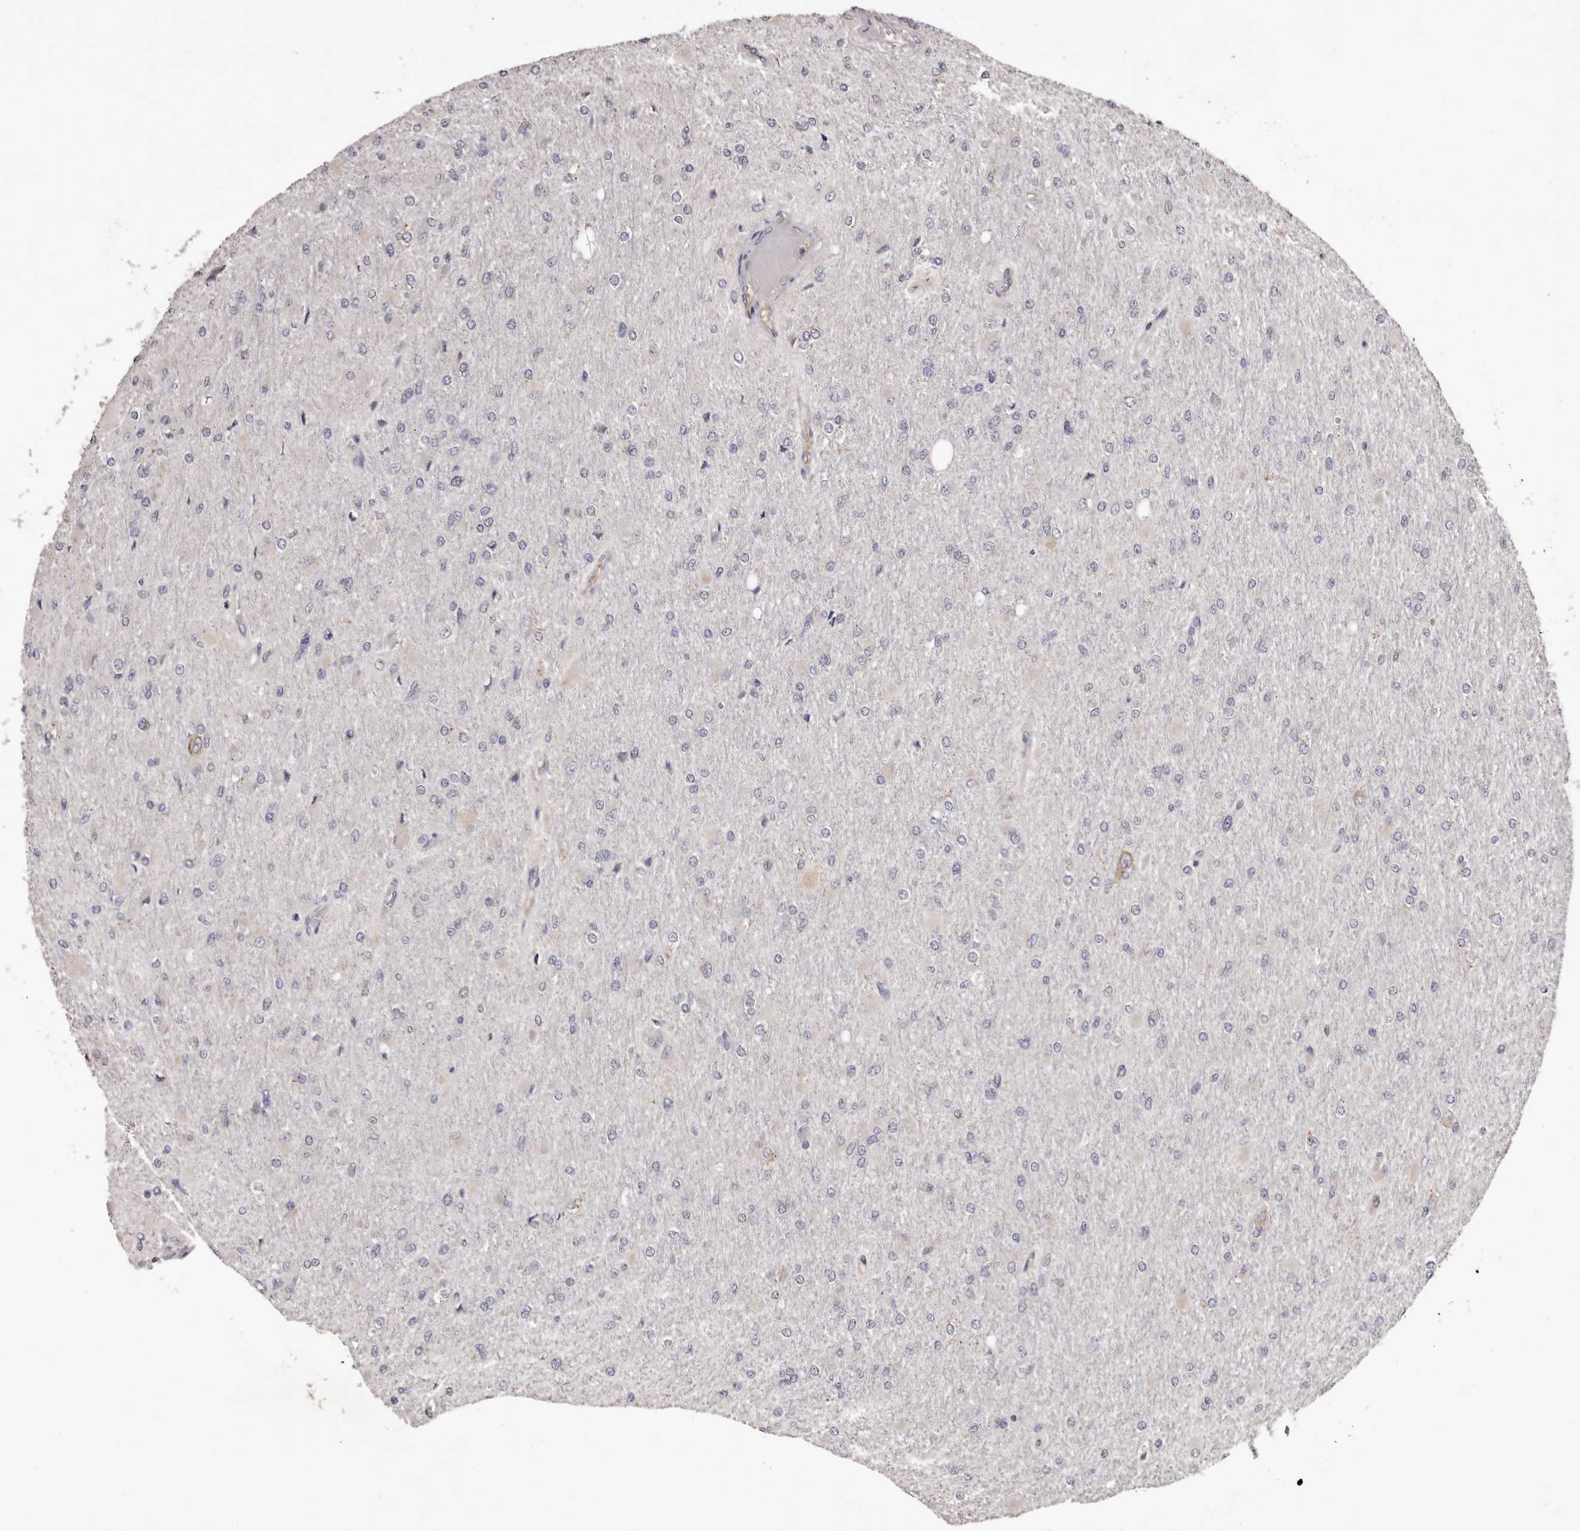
{"staining": {"intensity": "negative", "quantity": "none", "location": "none"}, "tissue": "glioma", "cell_type": "Tumor cells", "image_type": "cancer", "snomed": [{"axis": "morphology", "description": "Glioma, malignant, High grade"}, {"axis": "topography", "description": "Cerebral cortex"}], "caption": "High power microscopy photomicrograph of an immunohistochemistry (IHC) histopathology image of malignant glioma (high-grade), revealing no significant staining in tumor cells.", "gene": "ETNK1", "patient": {"sex": "female", "age": 36}}